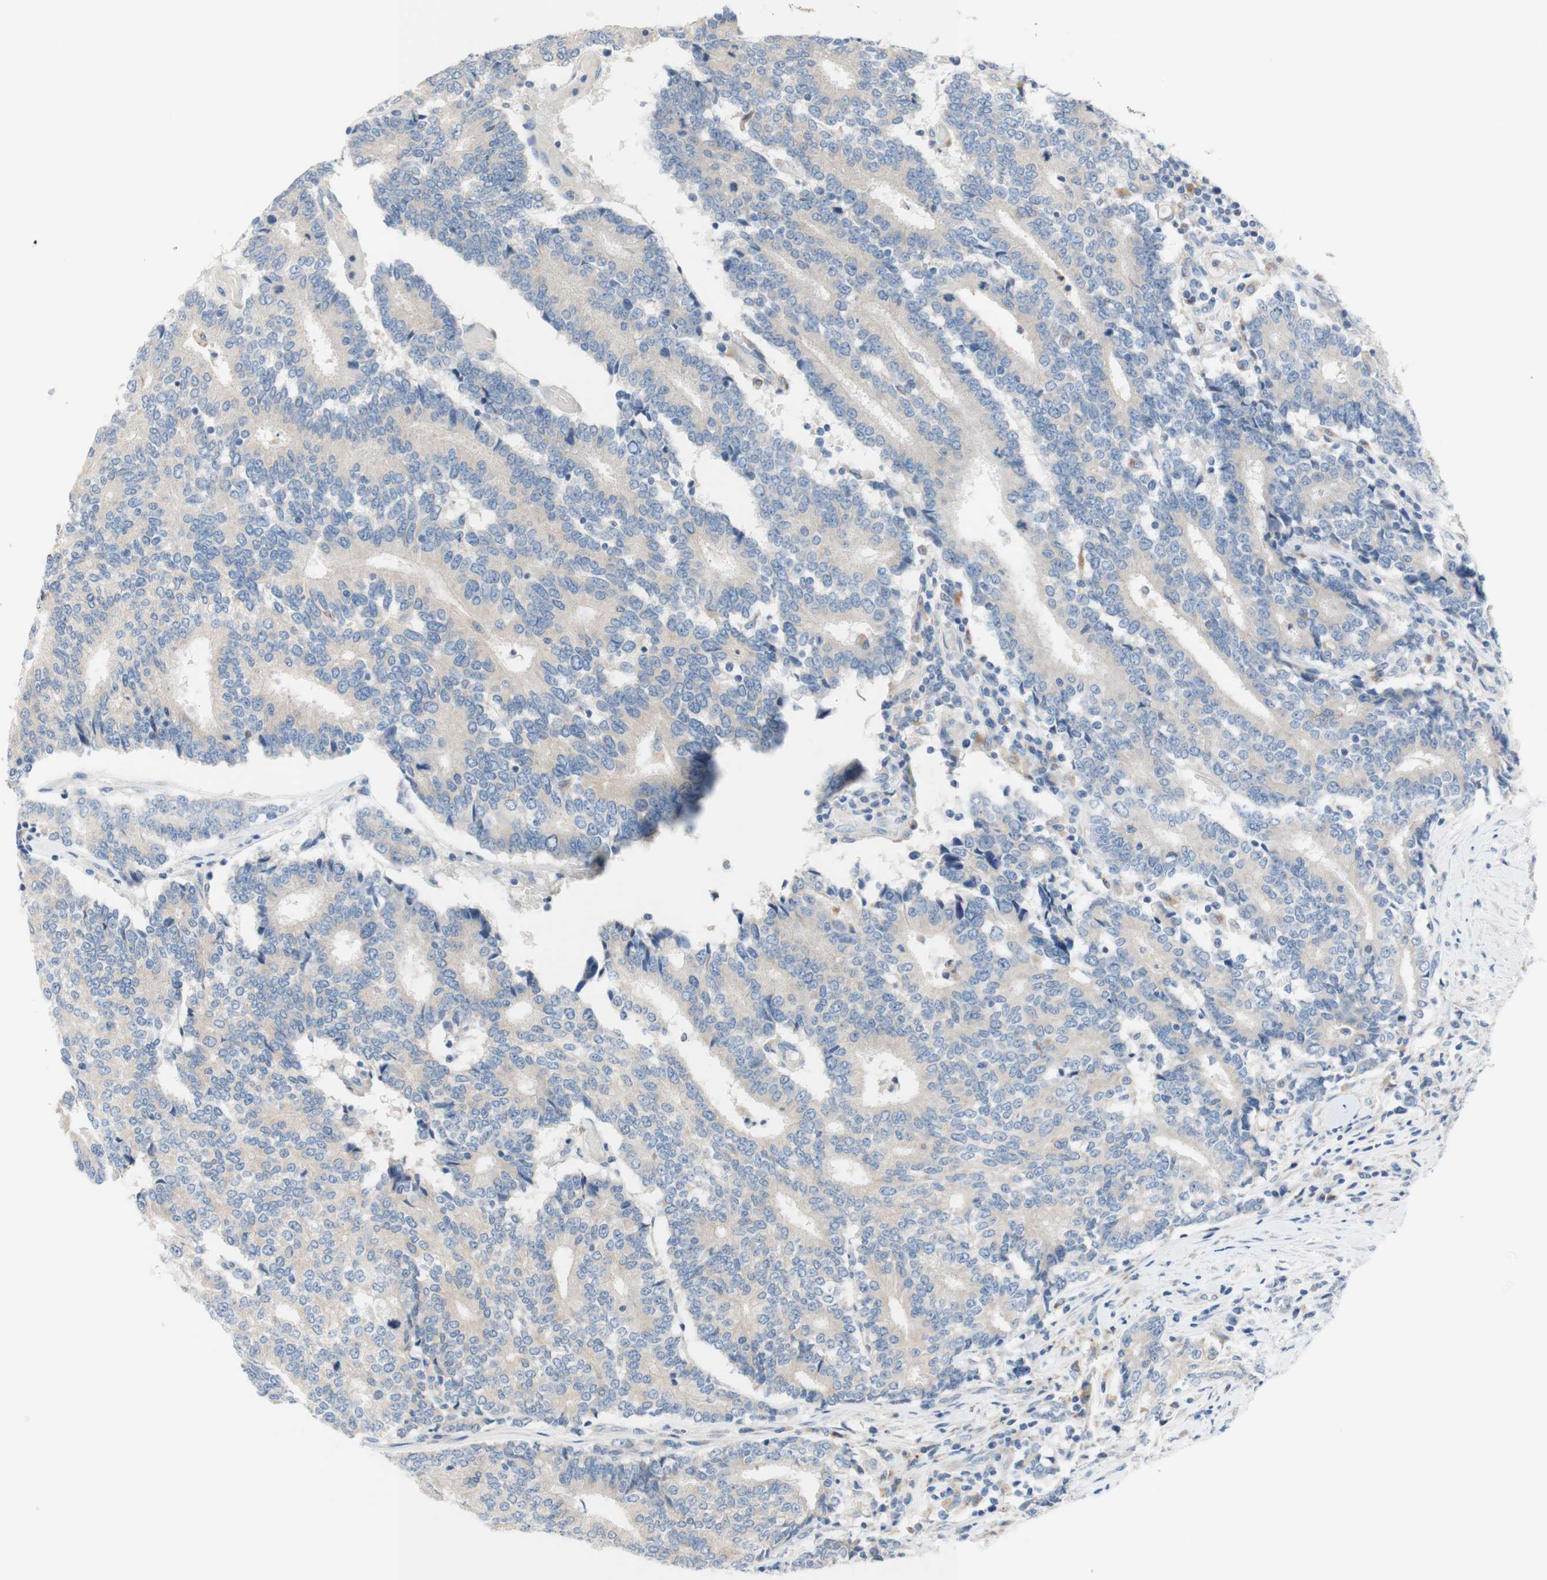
{"staining": {"intensity": "weak", "quantity": ">75%", "location": "cytoplasmic/membranous"}, "tissue": "prostate cancer", "cell_type": "Tumor cells", "image_type": "cancer", "snomed": [{"axis": "morphology", "description": "Normal tissue, NOS"}, {"axis": "morphology", "description": "Adenocarcinoma, High grade"}, {"axis": "topography", "description": "Prostate"}, {"axis": "topography", "description": "Seminal veicle"}], "caption": "This micrograph shows immunohistochemistry (IHC) staining of high-grade adenocarcinoma (prostate), with low weak cytoplasmic/membranous expression in about >75% of tumor cells.", "gene": "F3", "patient": {"sex": "male", "age": 55}}